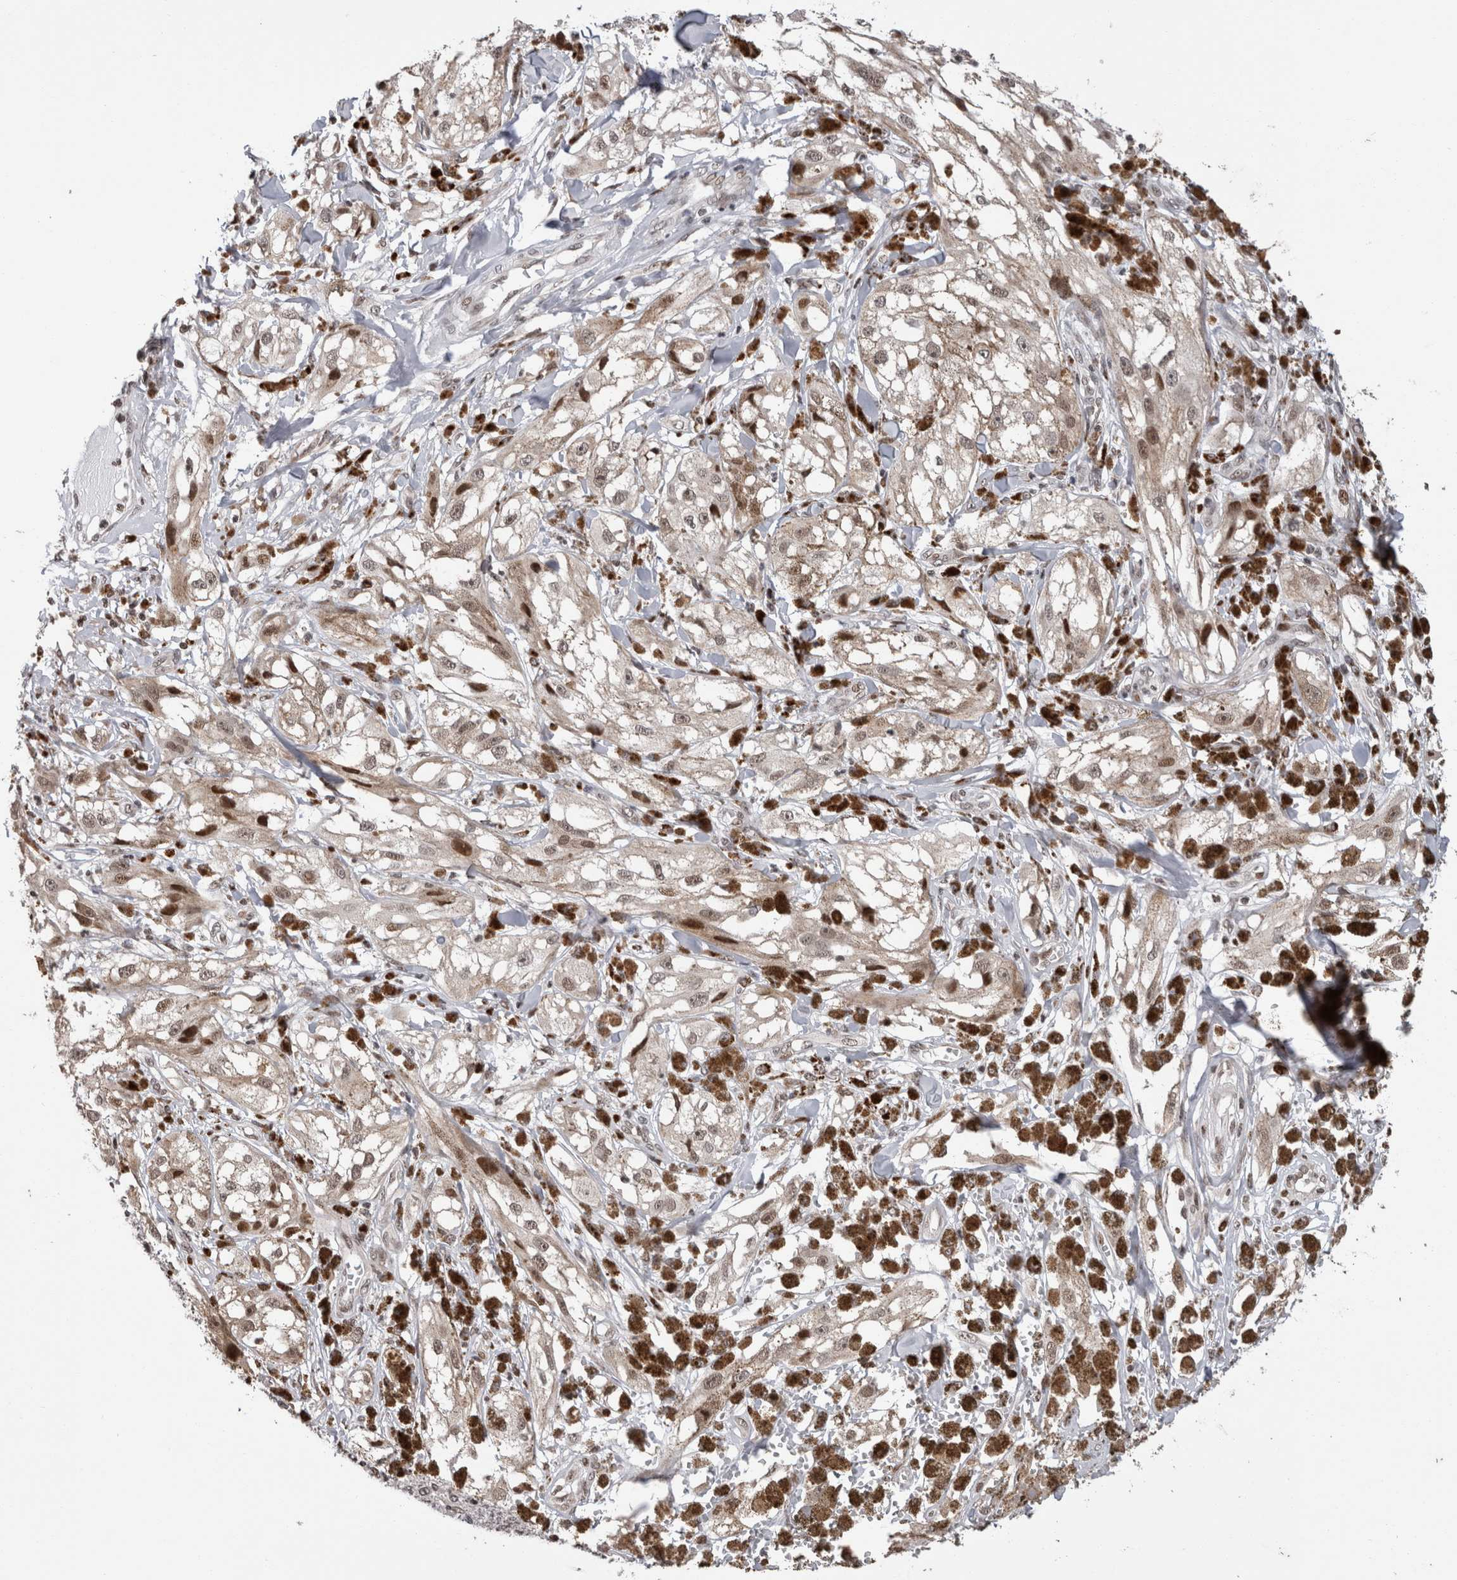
{"staining": {"intensity": "weak", "quantity": ">75%", "location": "cytoplasmic/membranous,nuclear"}, "tissue": "melanoma", "cell_type": "Tumor cells", "image_type": "cancer", "snomed": [{"axis": "morphology", "description": "Malignant melanoma, NOS"}, {"axis": "topography", "description": "Skin"}], "caption": "A brown stain shows weak cytoplasmic/membranous and nuclear positivity of a protein in human malignant melanoma tumor cells.", "gene": "ZBTB11", "patient": {"sex": "male", "age": 88}}